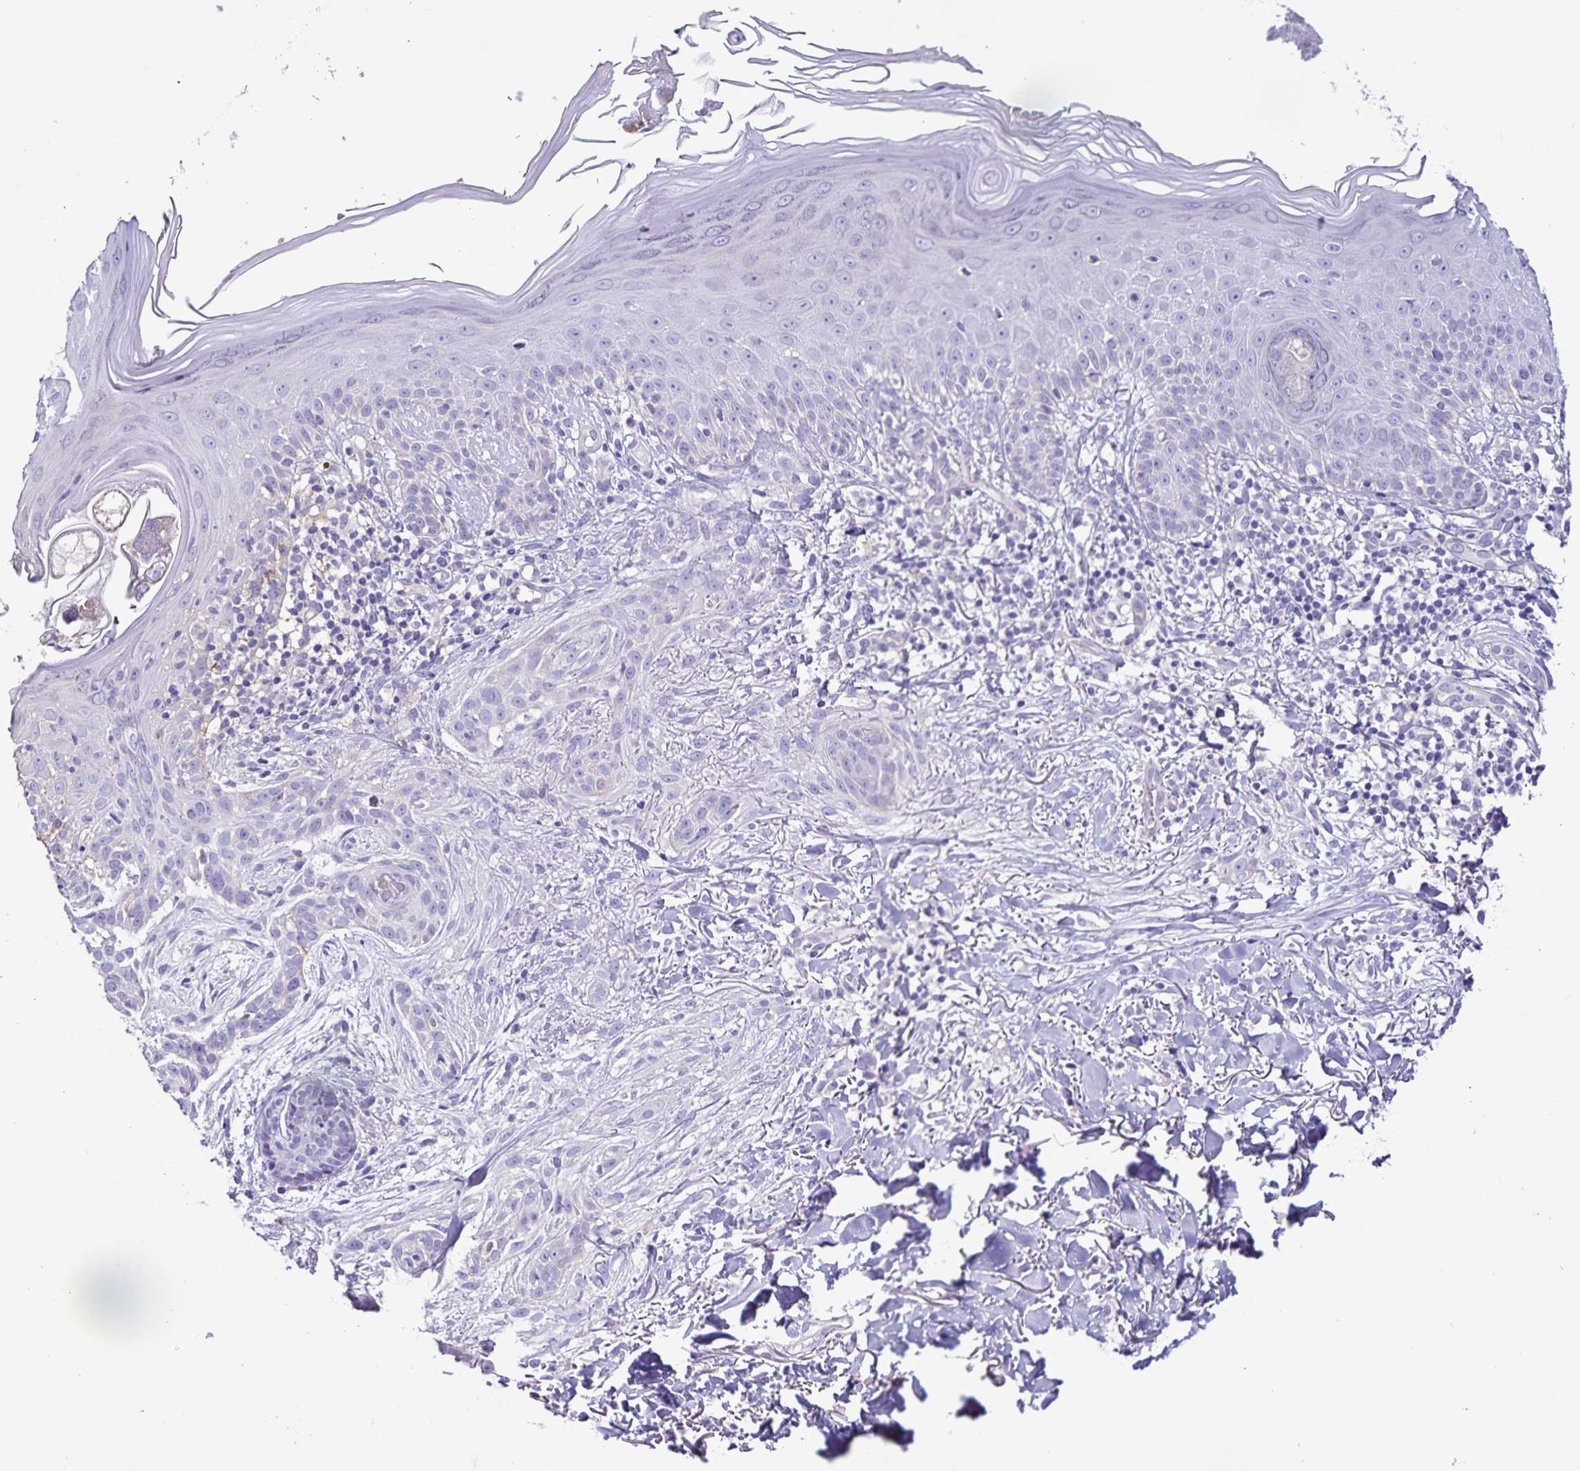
{"staining": {"intensity": "negative", "quantity": "none", "location": "none"}, "tissue": "skin cancer", "cell_type": "Tumor cells", "image_type": "cancer", "snomed": [{"axis": "morphology", "description": "Basal cell carcinoma"}, {"axis": "morphology", "description": "BCC, high aggressive"}, {"axis": "topography", "description": "Skin"}], "caption": "Bcc,  high aggressive (skin) was stained to show a protein in brown. There is no significant positivity in tumor cells.", "gene": "BOLL", "patient": {"sex": "male", "age": 64}}